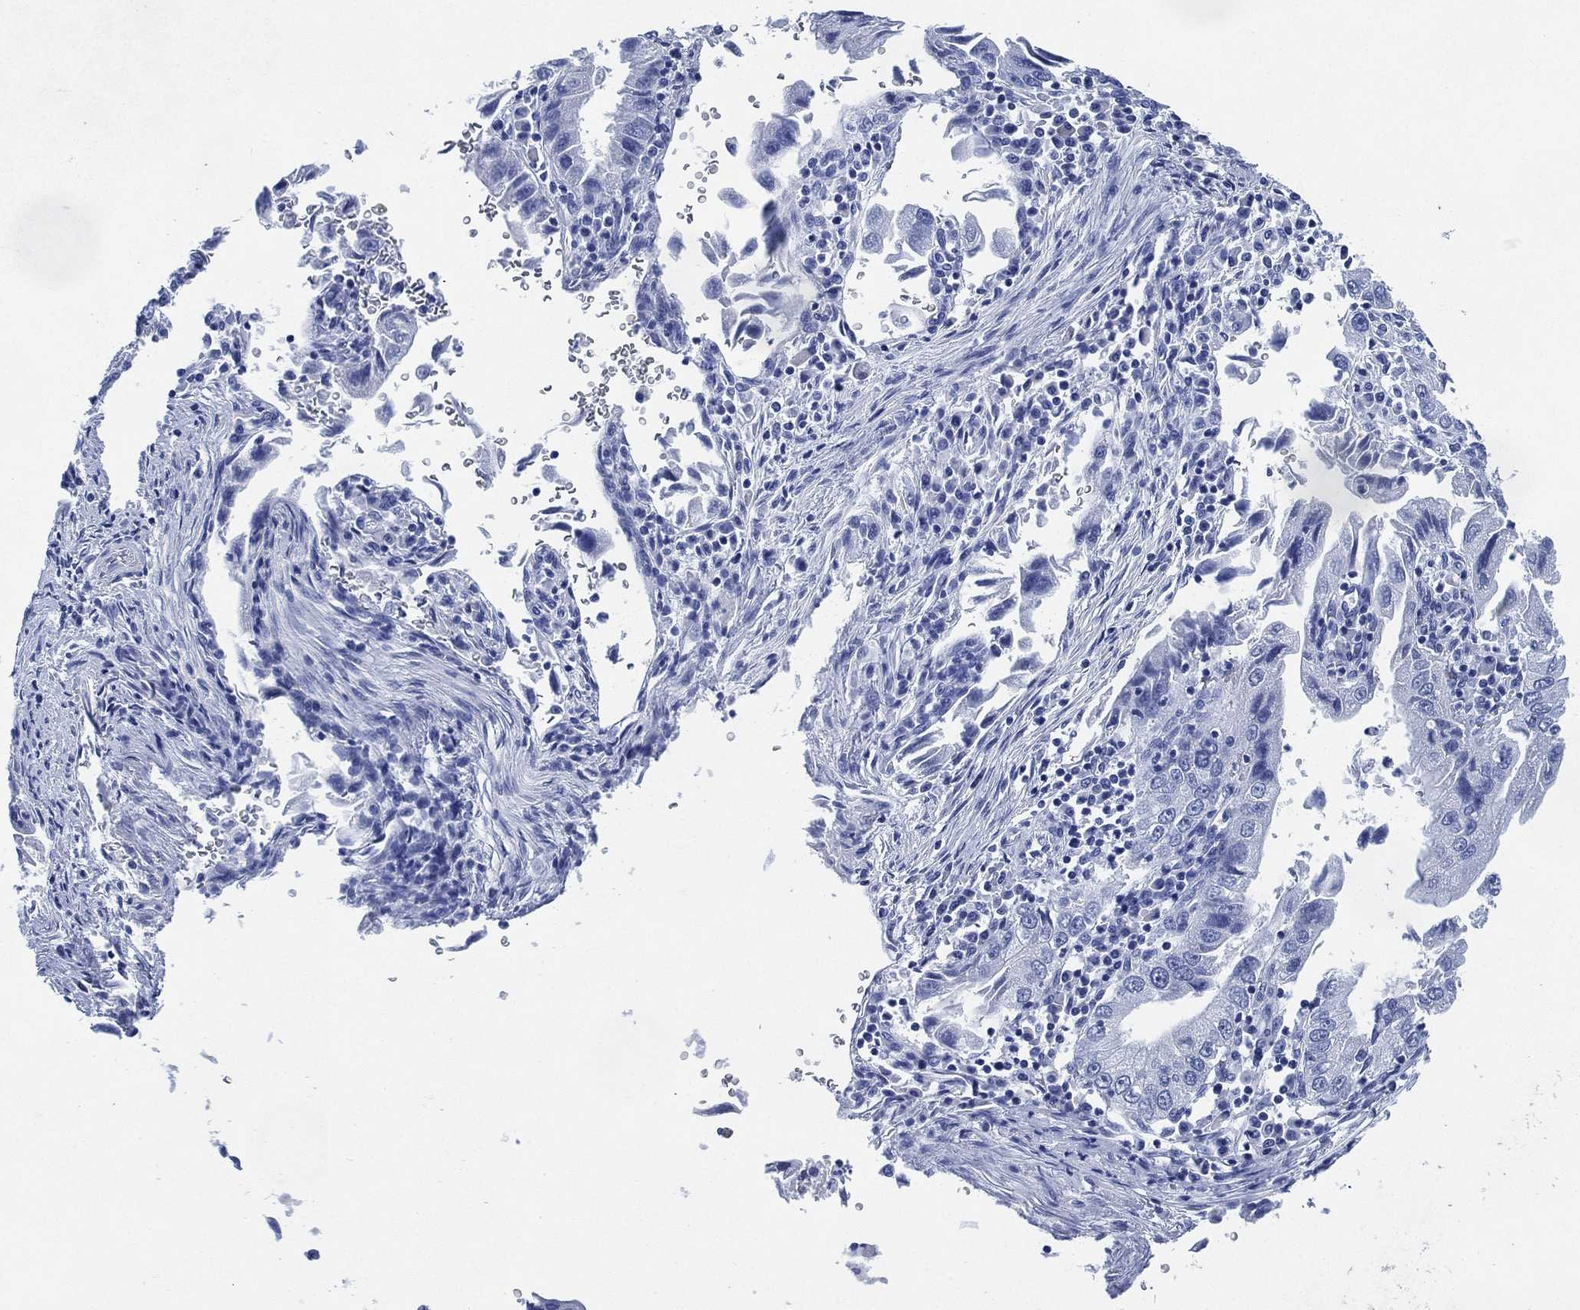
{"staining": {"intensity": "negative", "quantity": "none", "location": "none"}, "tissue": "stomach cancer", "cell_type": "Tumor cells", "image_type": "cancer", "snomed": [{"axis": "morphology", "description": "Adenocarcinoma, NOS"}, {"axis": "topography", "description": "Stomach"}], "caption": "There is no significant expression in tumor cells of stomach cancer (adenocarcinoma).", "gene": "SIGLECL1", "patient": {"sex": "male", "age": 76}}